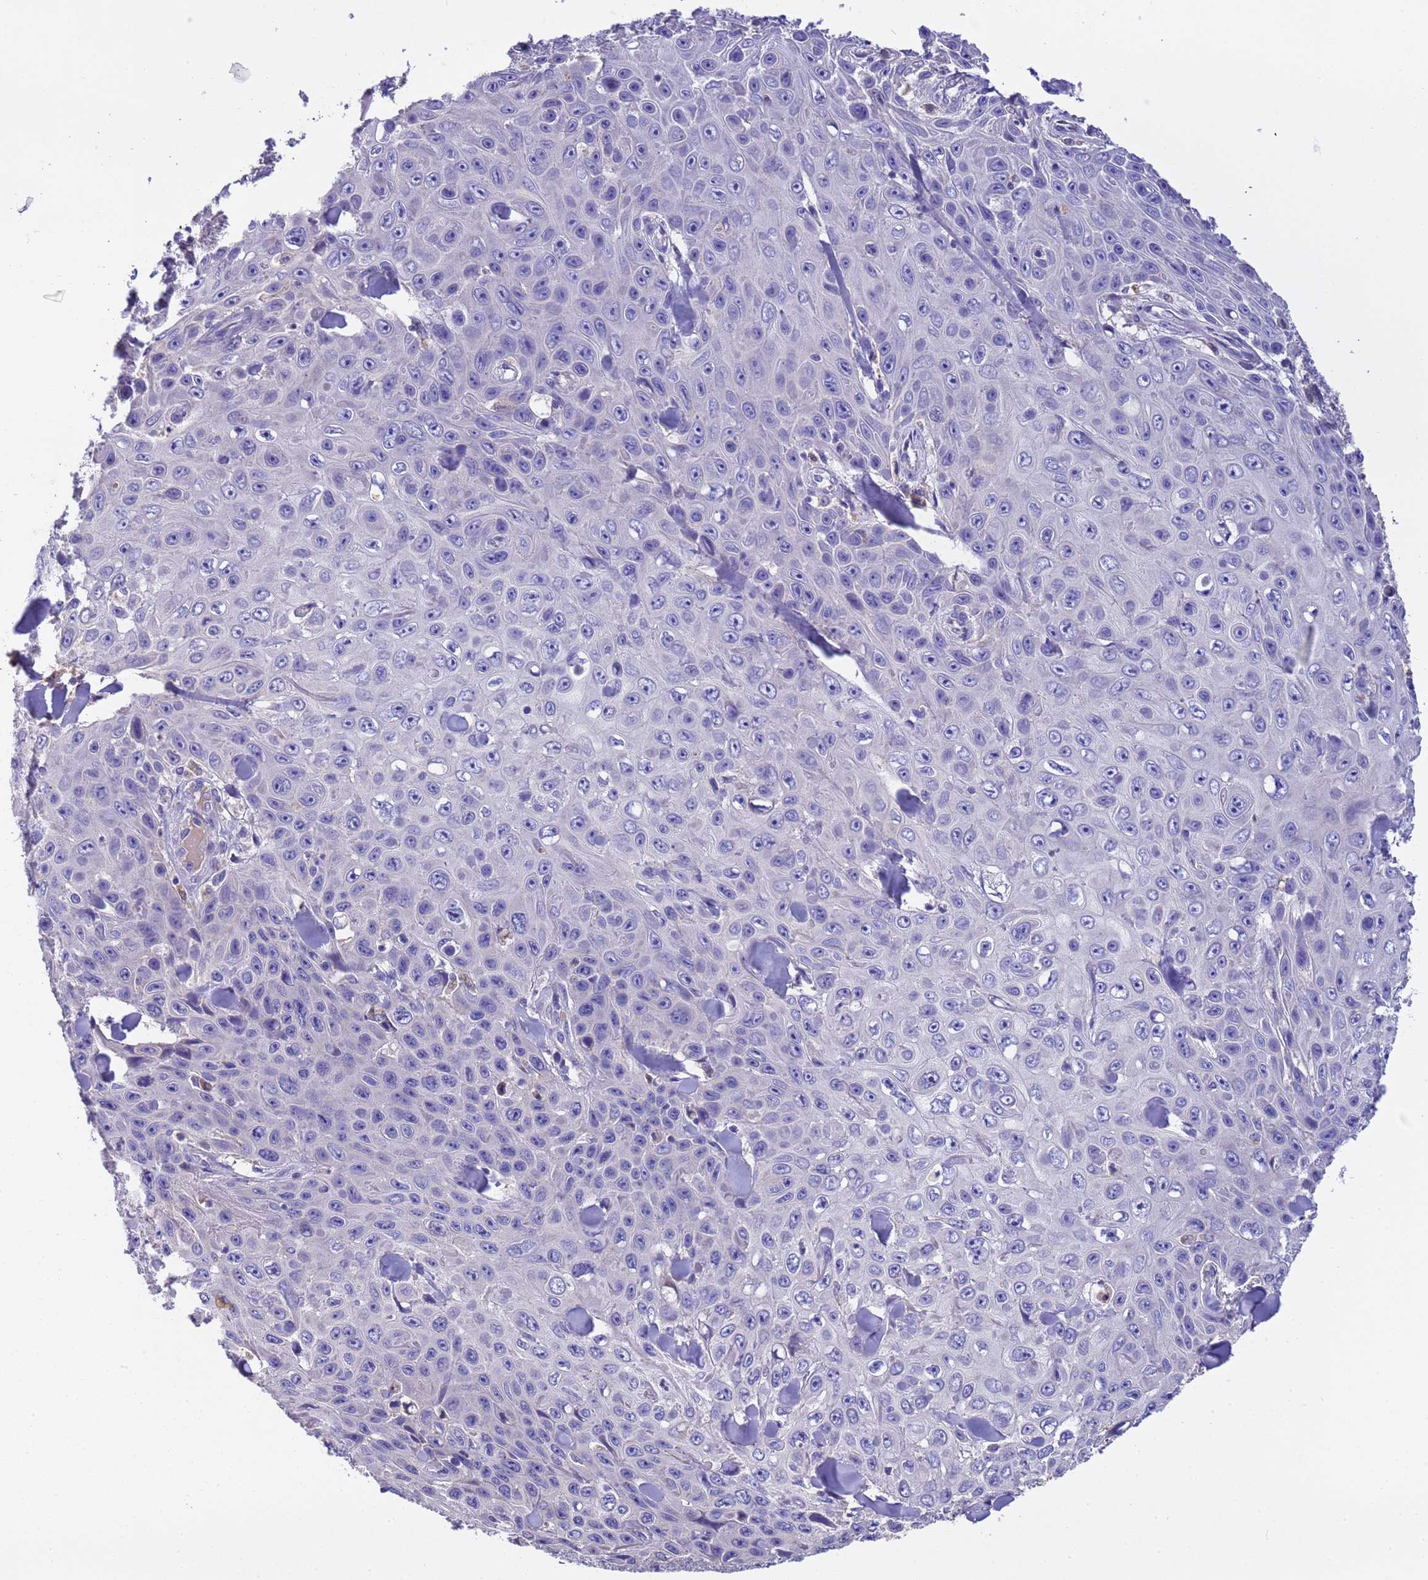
{"staining": {"intensity": "negative", "quantity": "none", "location": "none"}, "tissue": "skin cancer", "cell_type": "Tumor cells", "image_type": "cancer", "snomed": [{"axis": "morphology", "description": "Basal cell carcinoma"}, {"axis": "topography", "description": "Skin"}], "caption": "Protein analysis of skin cancer shows no significant positivity in tumor cells. (Stains: DAB IHC with hematoxylin counter stain, Microscopy: brightfield microscopy at high magnification).", "gene": "SLC24A3", "patient": {"sex": "male", "age": 73}}